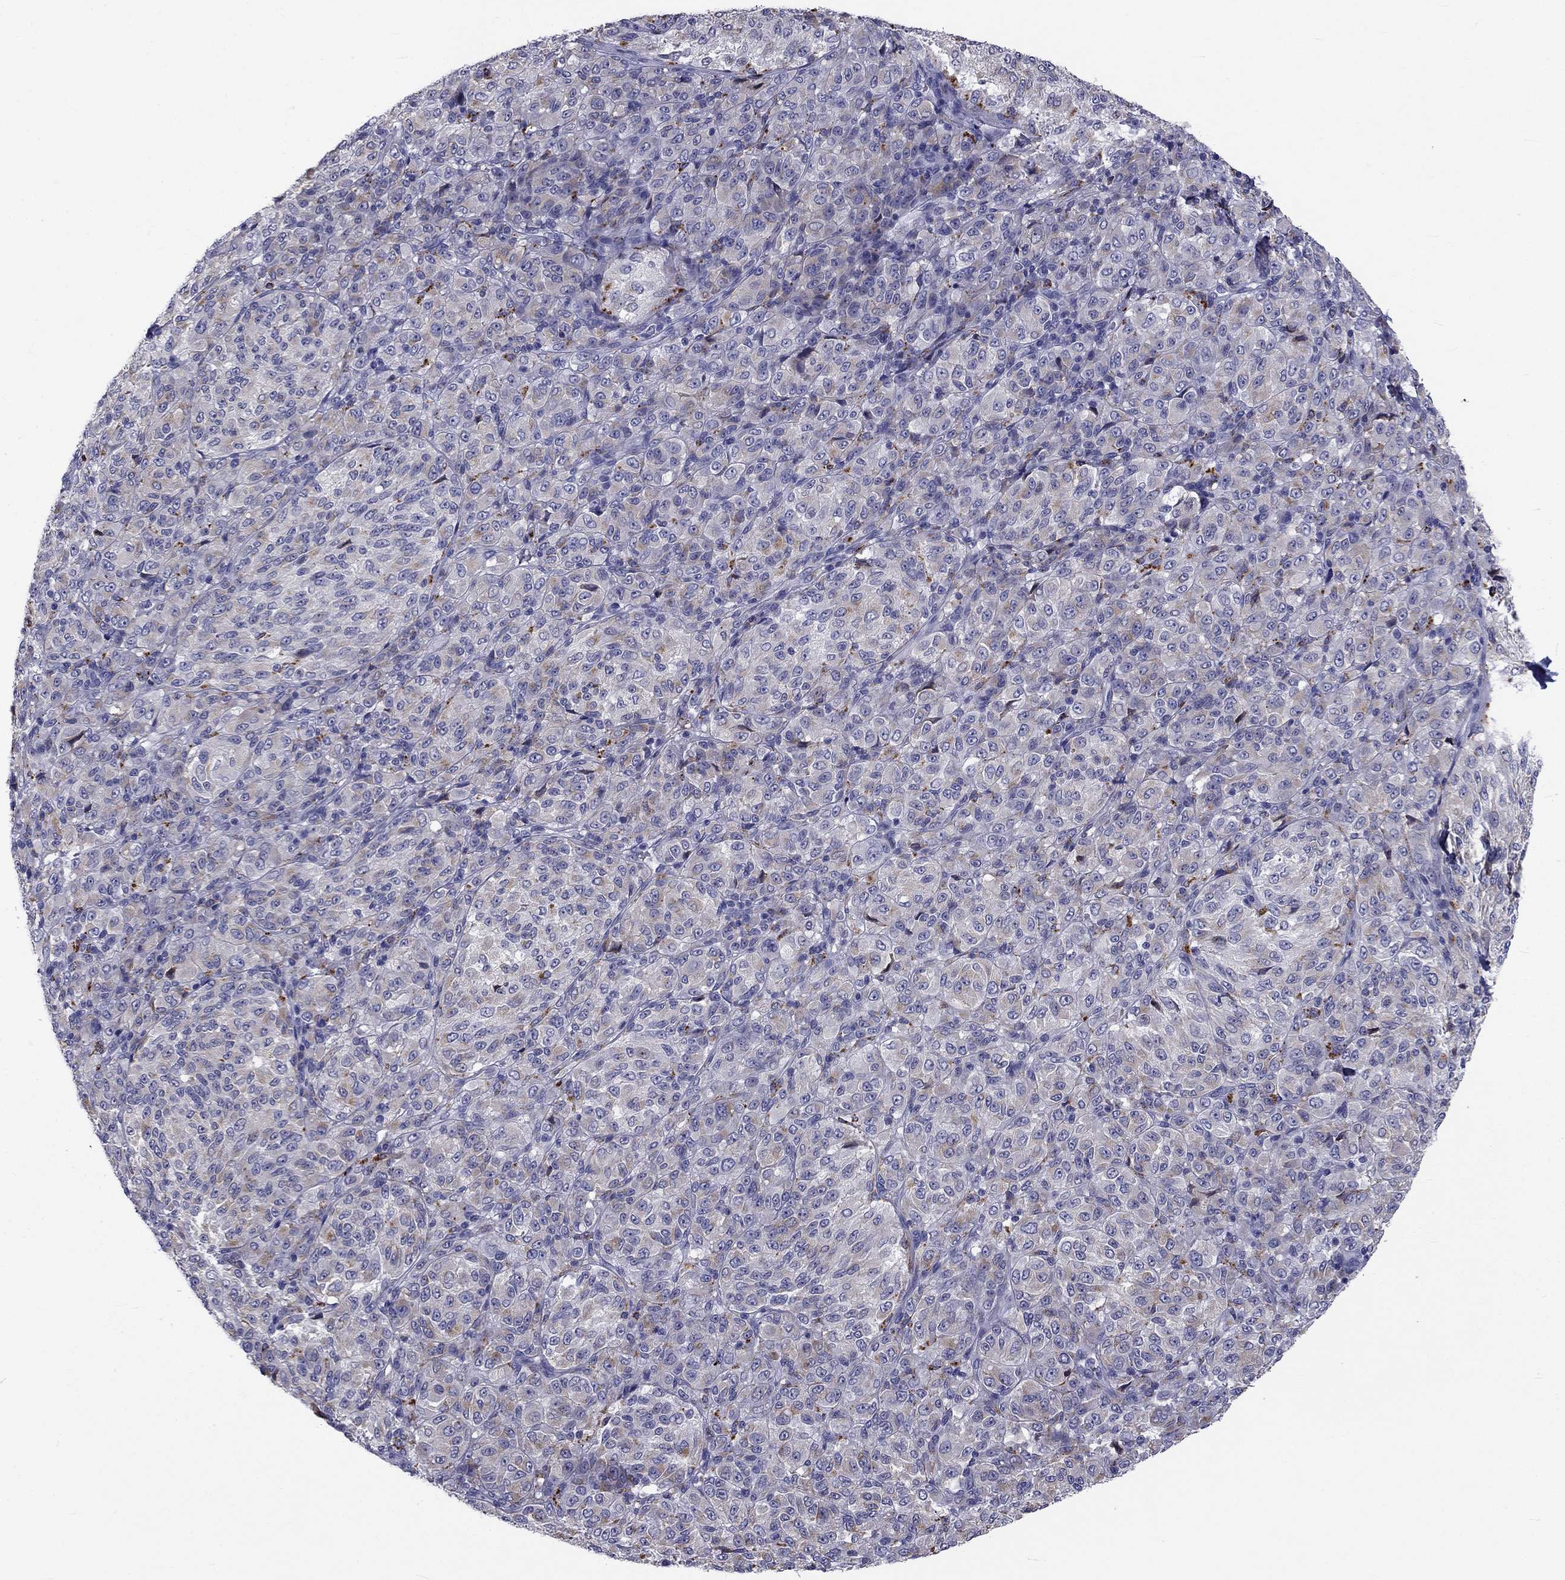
{"staining": {"intensity": "weak", "quantity": ">75%", "location": "cytoplasmic/membranous"}, "tissue": "melanoma", "cell_type": "Tumor cells", "image_type": "cancer", "snomed": [{"axis": "morphology", "description": "Malignant melanoma, Metastatic site"}, {"axis": "topography", "description": "Brain"}], "caption": "This image shows melanoma stained with immunohistochemistry to label a protein in brown. The cytoplasmic/membranous of tumor cells show weak positivity for the protein. Nuclei are counter-stained blue.", "gene": "CLPSL2", "patient": {"sex": "female", "age": 56}}